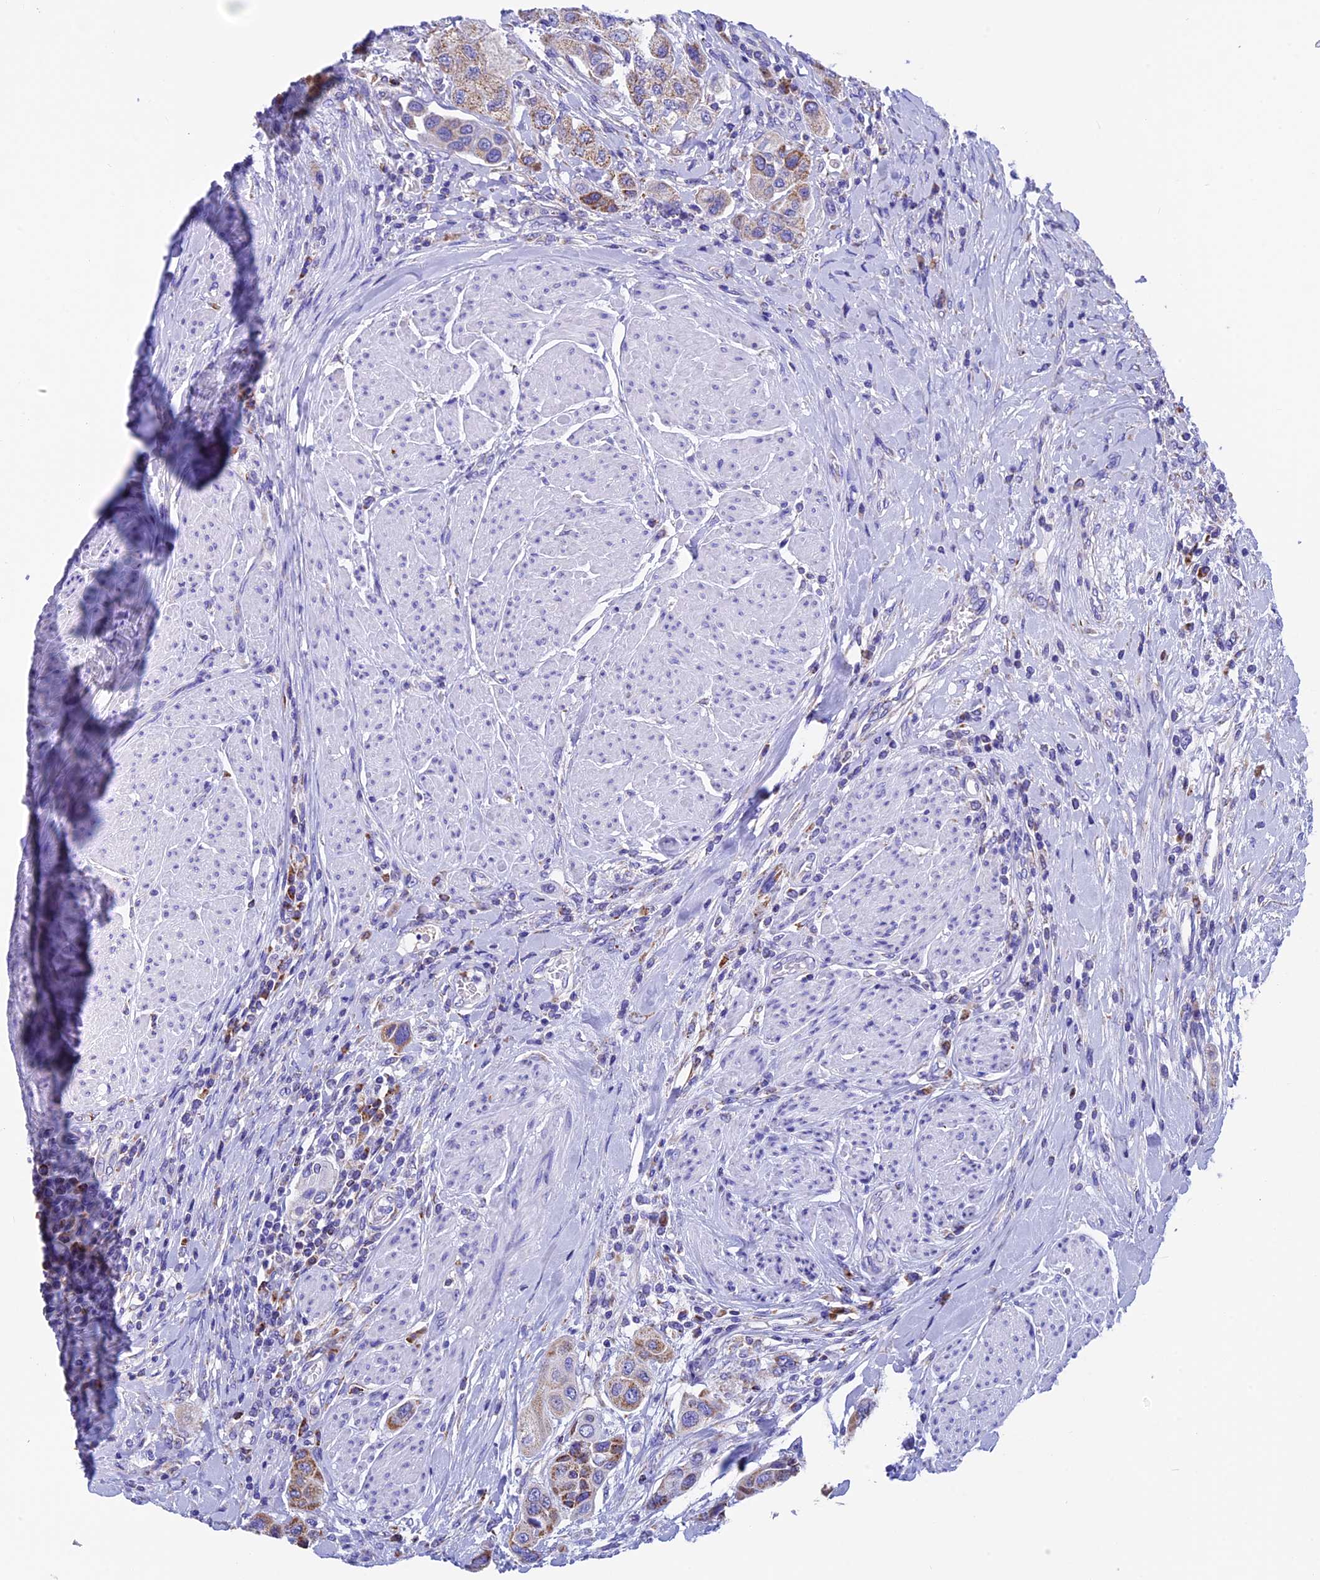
{"staining": {"intensity": "moderate", "quantity": ">75%", "location": "cytoplasmic/membranous"}, "tissue": "urothelial cancer", "cell_type": "Tumor cells", "image_type": "cancer", "snomed": [{"axis": "morphology", "description": "Urothelial carcinoma, High grade"}, {"axis": "topography", "description": "Urinary bladder"}], "caption": "Immunohistochemical staining of urothelial cancer shows medium levels of moderate cytoplasmic/membranous protein expression in about >75% of tumor cells. The staining was performed using DAB, with brown indicating positive protein expression. Nuclei are stained blue with hematoxylin.", "gene": "SLC8B1", "patient": {"sex": "male", "age": 50}}